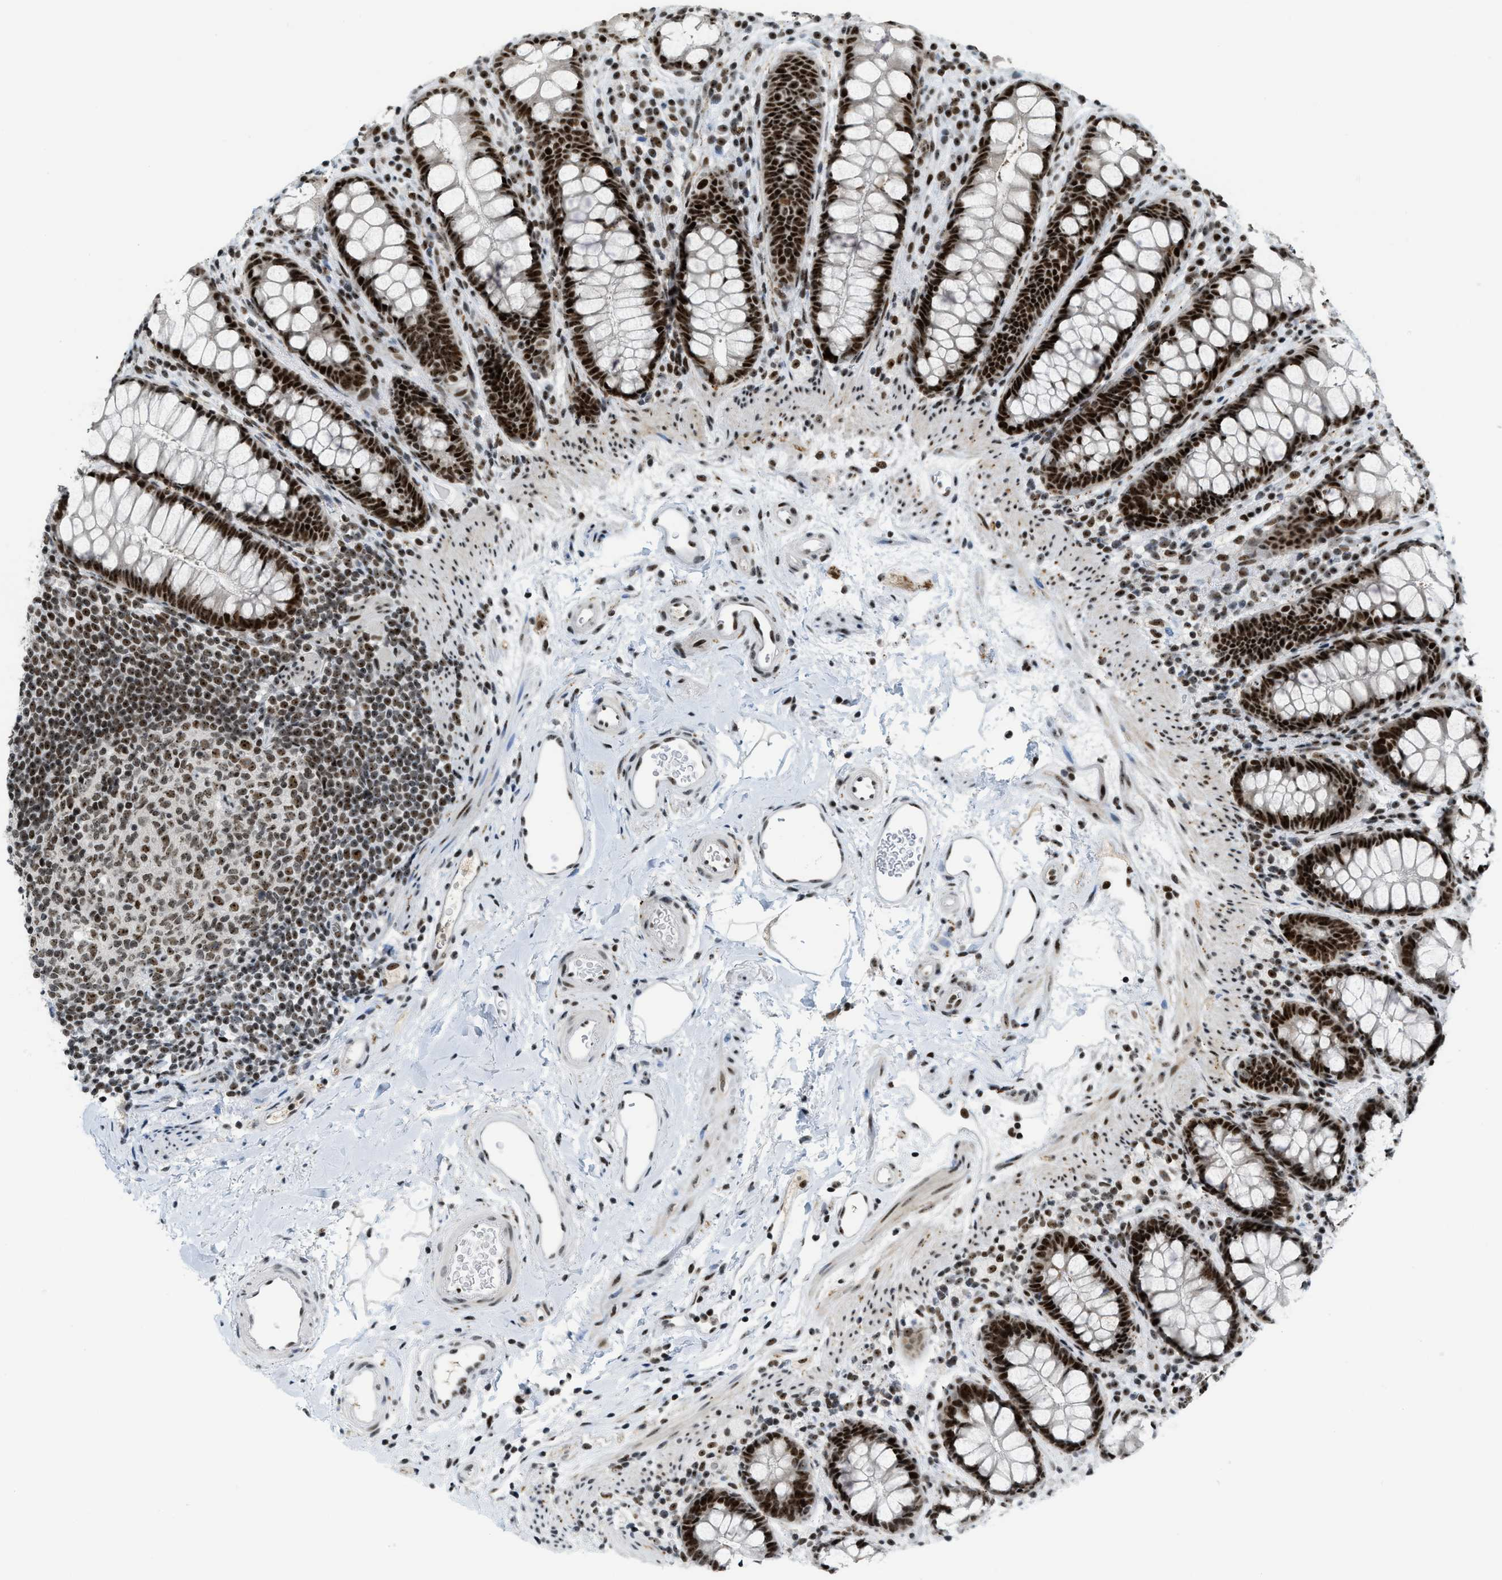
{"staining": {"intensity": "strong", "quantity": ">75%", "location": "nuclear"}, "tissue": "rectum", "cell_type": "Glandular cells", "image_type": "normal", "snomed": [{"axis": "morphology", "description": "Normal tissue, NOS"}, {"axis": "topography", "description": "Rectum"}], "caption": "Rectum stained for a protein demonstrates strong nuclear positivity in glandular cells. The staining was performed using DAB, with brown indicating positive protein expression. Nuclei are stained blue with hematoxylin.", "gene": "URB1", "patient": {"sex": "female", "age": 65}}